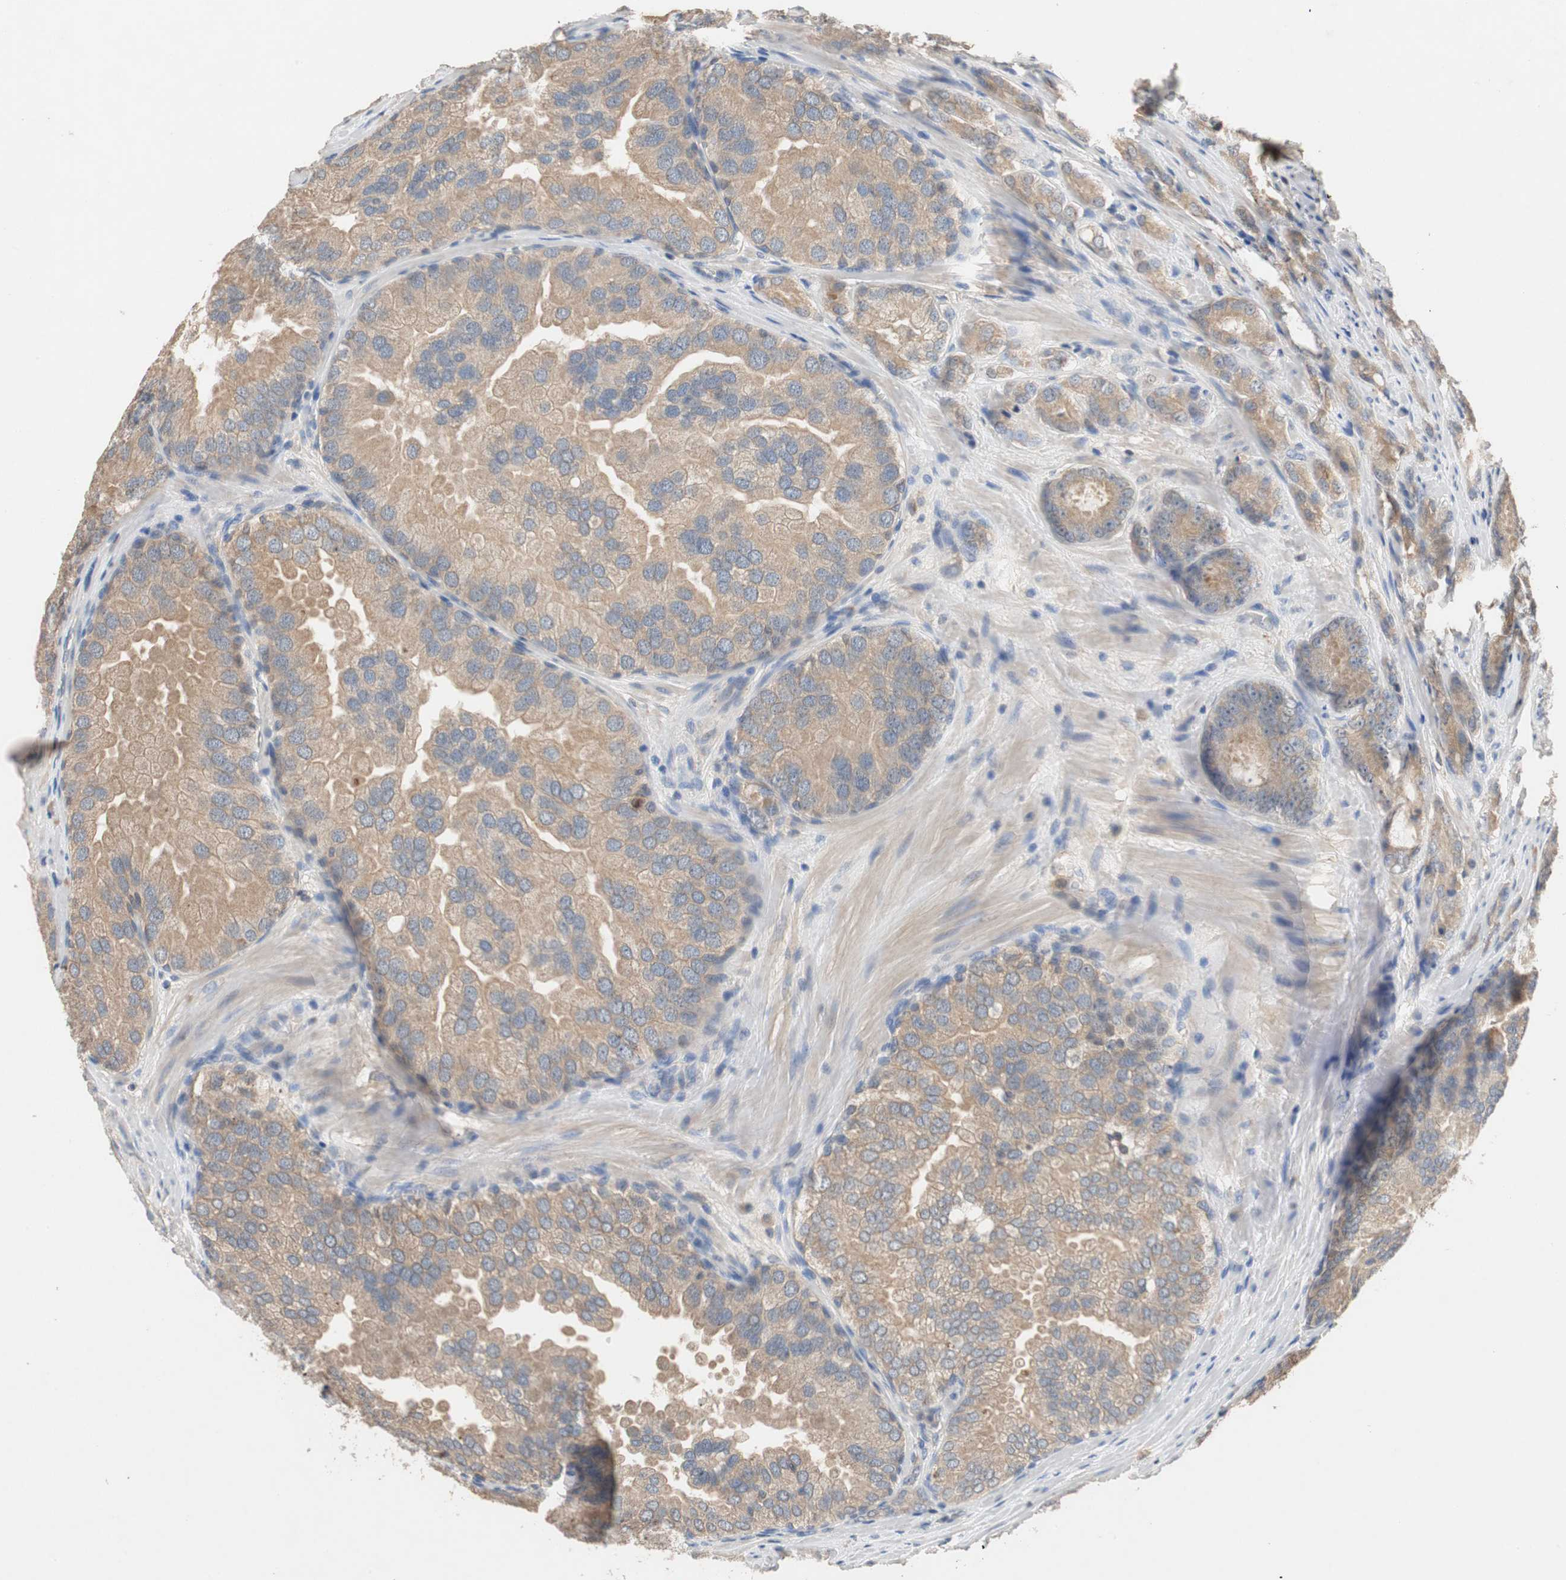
{"staining": {"intensity": "moderate", "quantity": ">75%", "location": "cytoplasmic/membranous"}, "tissue": "prostate cancer", "cell_type": "Tumor cells", "image_type": "cancer", "snomed": [{"axis": "morphology", "description": "Adenocarcinoma, High grade"}, {"axis": "topography", "description": "Prostate"}], "caption": "This photomicrograph reveals IHC staining of human high-grade adenocarcinoma (prostate), with medium moderate cytoplasmic/membranous staining in approximately >75% of tumor cells.", "gene": "ADAP1", "patient": {"sex": "male", "age": 64}}